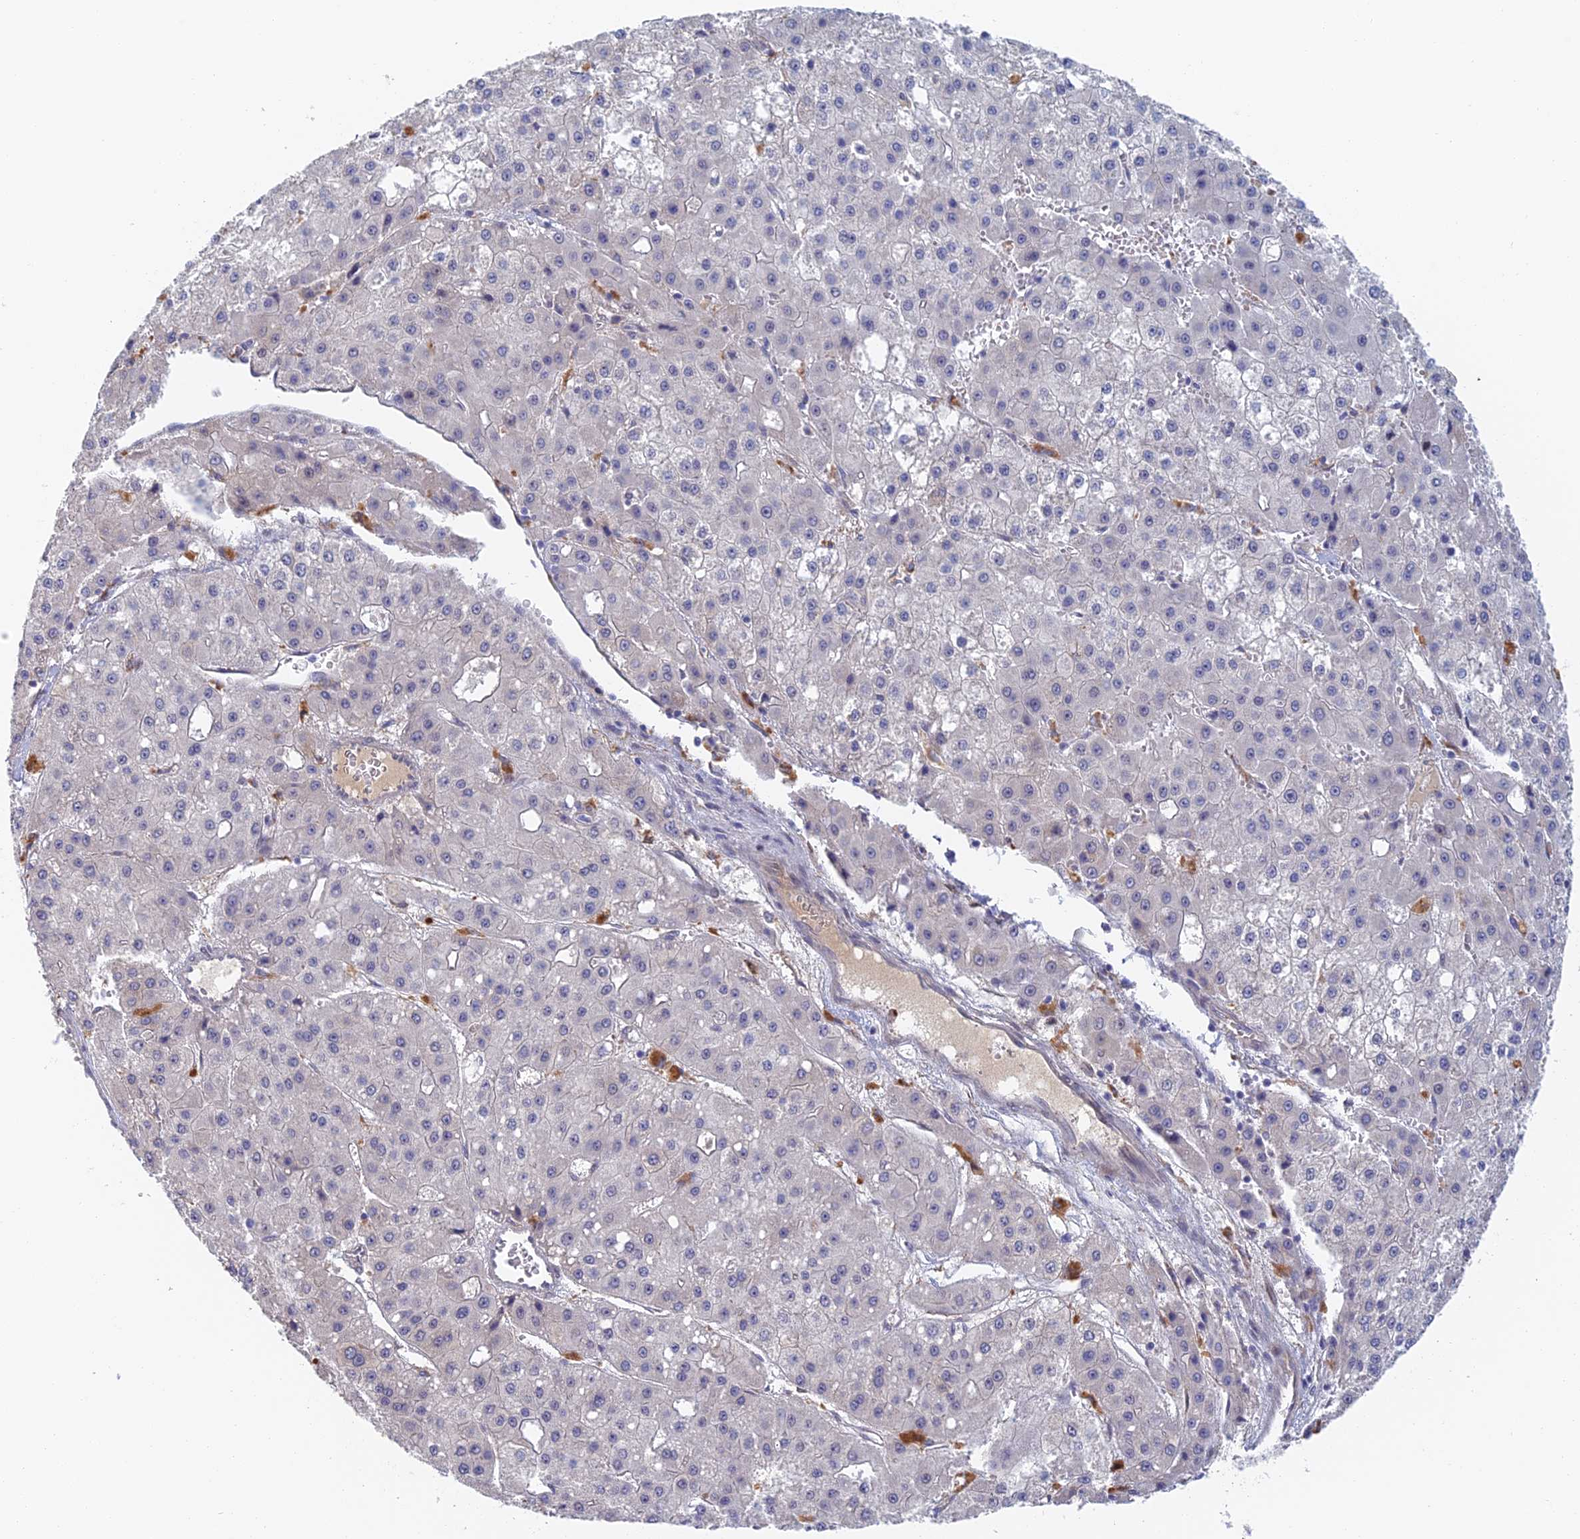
{"staining": {"intensity": "negative", "quantity": "none", "location": "none"}, "tissue": "liver cancer", "cell_type": "Tumor cells", "image_type": "cancer", "snomed": [{"axis": "morphology", "description": "Carcinoma, Hepatocellular, NOS"}, {"axis": "topography", "description": "Liver"}], "caption": "Protein analysis of liver cancer (hepatocellular carcinoma) reveals no significant staining in tumor cells.", "gene": "ZUP1", "patient": {"sex": "male", "age": 47}}